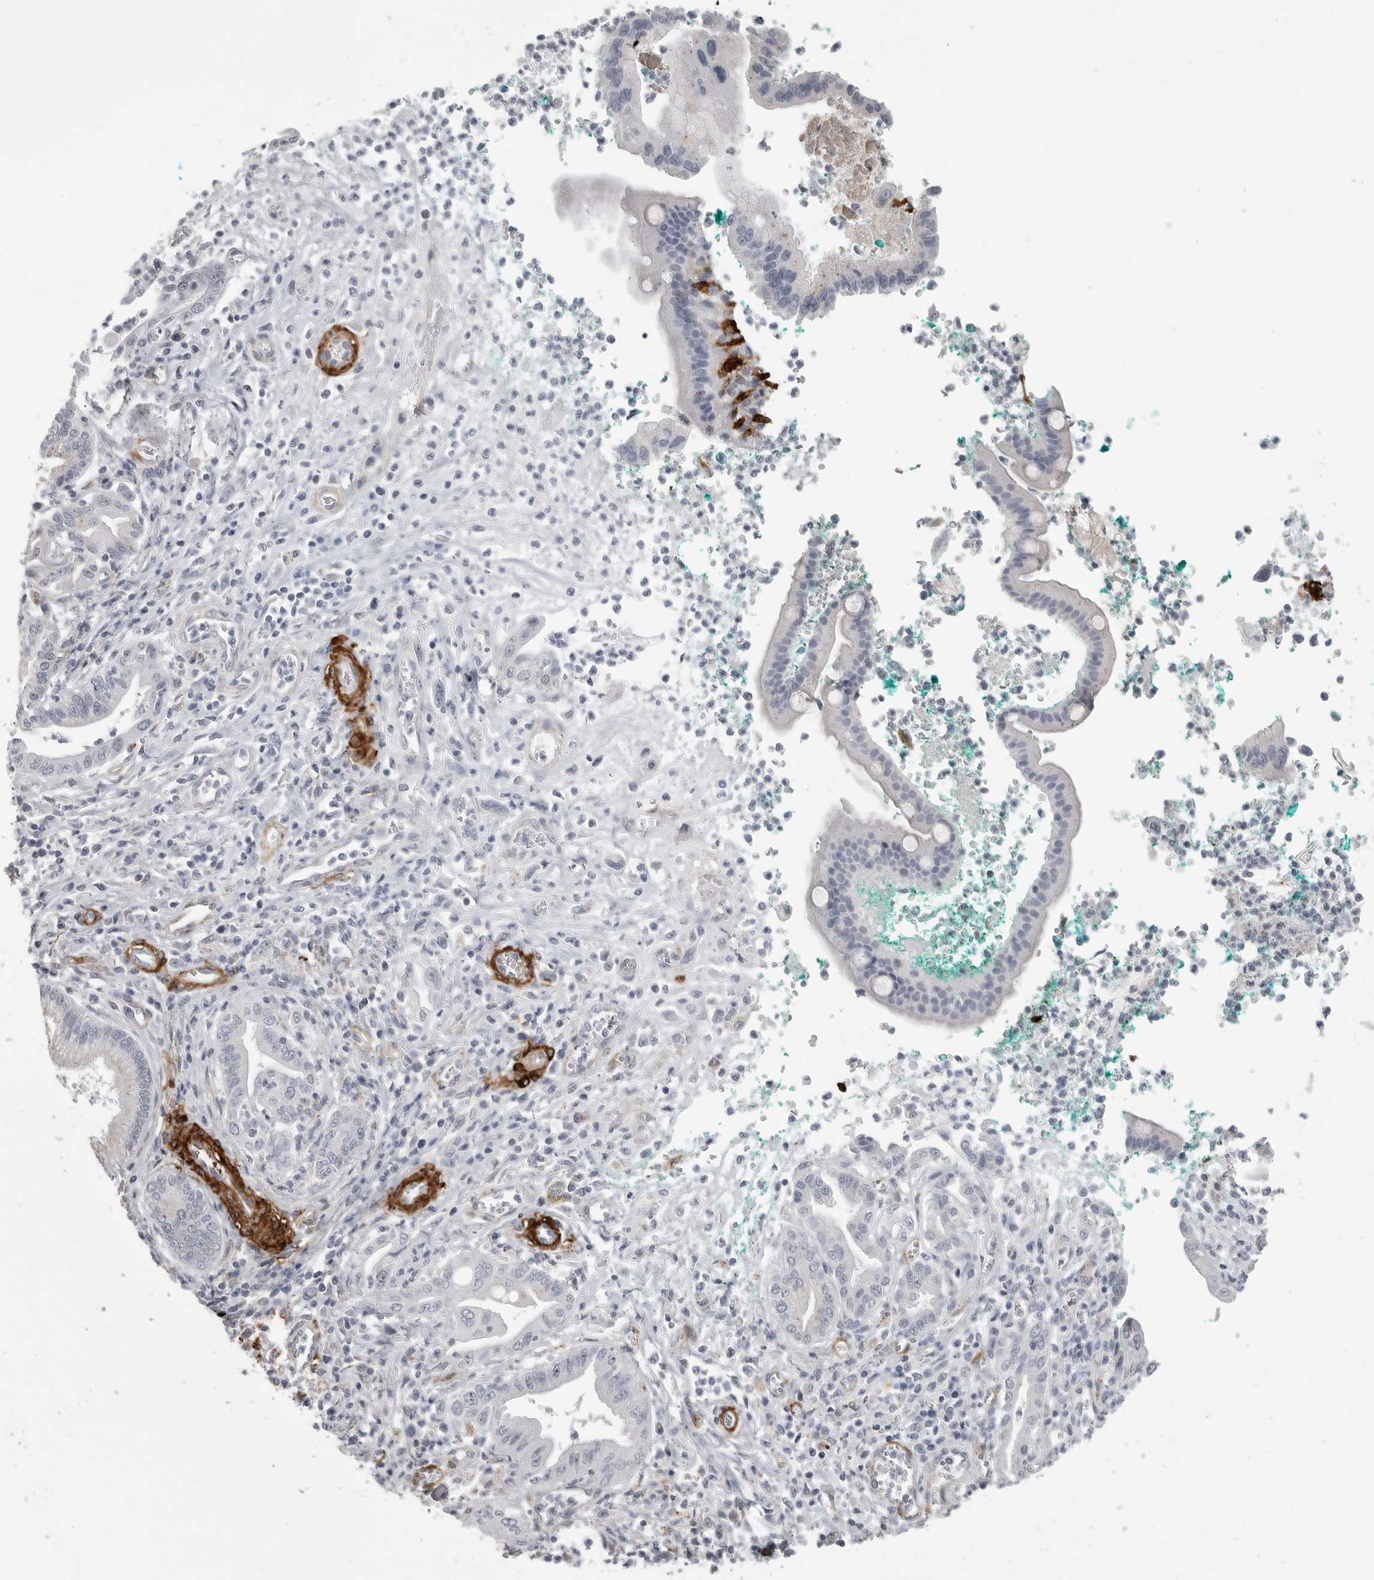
{"staining": {"intensity": "negative", "quantity": "none", "location": "none"}, "tissue": "pancreatic cancer", "cell_type": "Tumor cells", "image_type": "cancer", "snomed": [{"axis": "morphology", "description": "Adenocarcinoma, NOS"}, {"axis": "topography", "description": "Pancreas"}], "caption": "IHC photomicrograph of neoplastic tissue: human pancreatic cancer stained with DAB (3,3'-diaminobenzidine) shows no significant protein staining in tumor cells. (Brightfield microscopy of DAB immunohistochemistry at high magnification).", "gene": "AOC3", "patient": {"sex": "male", "age": 78}}